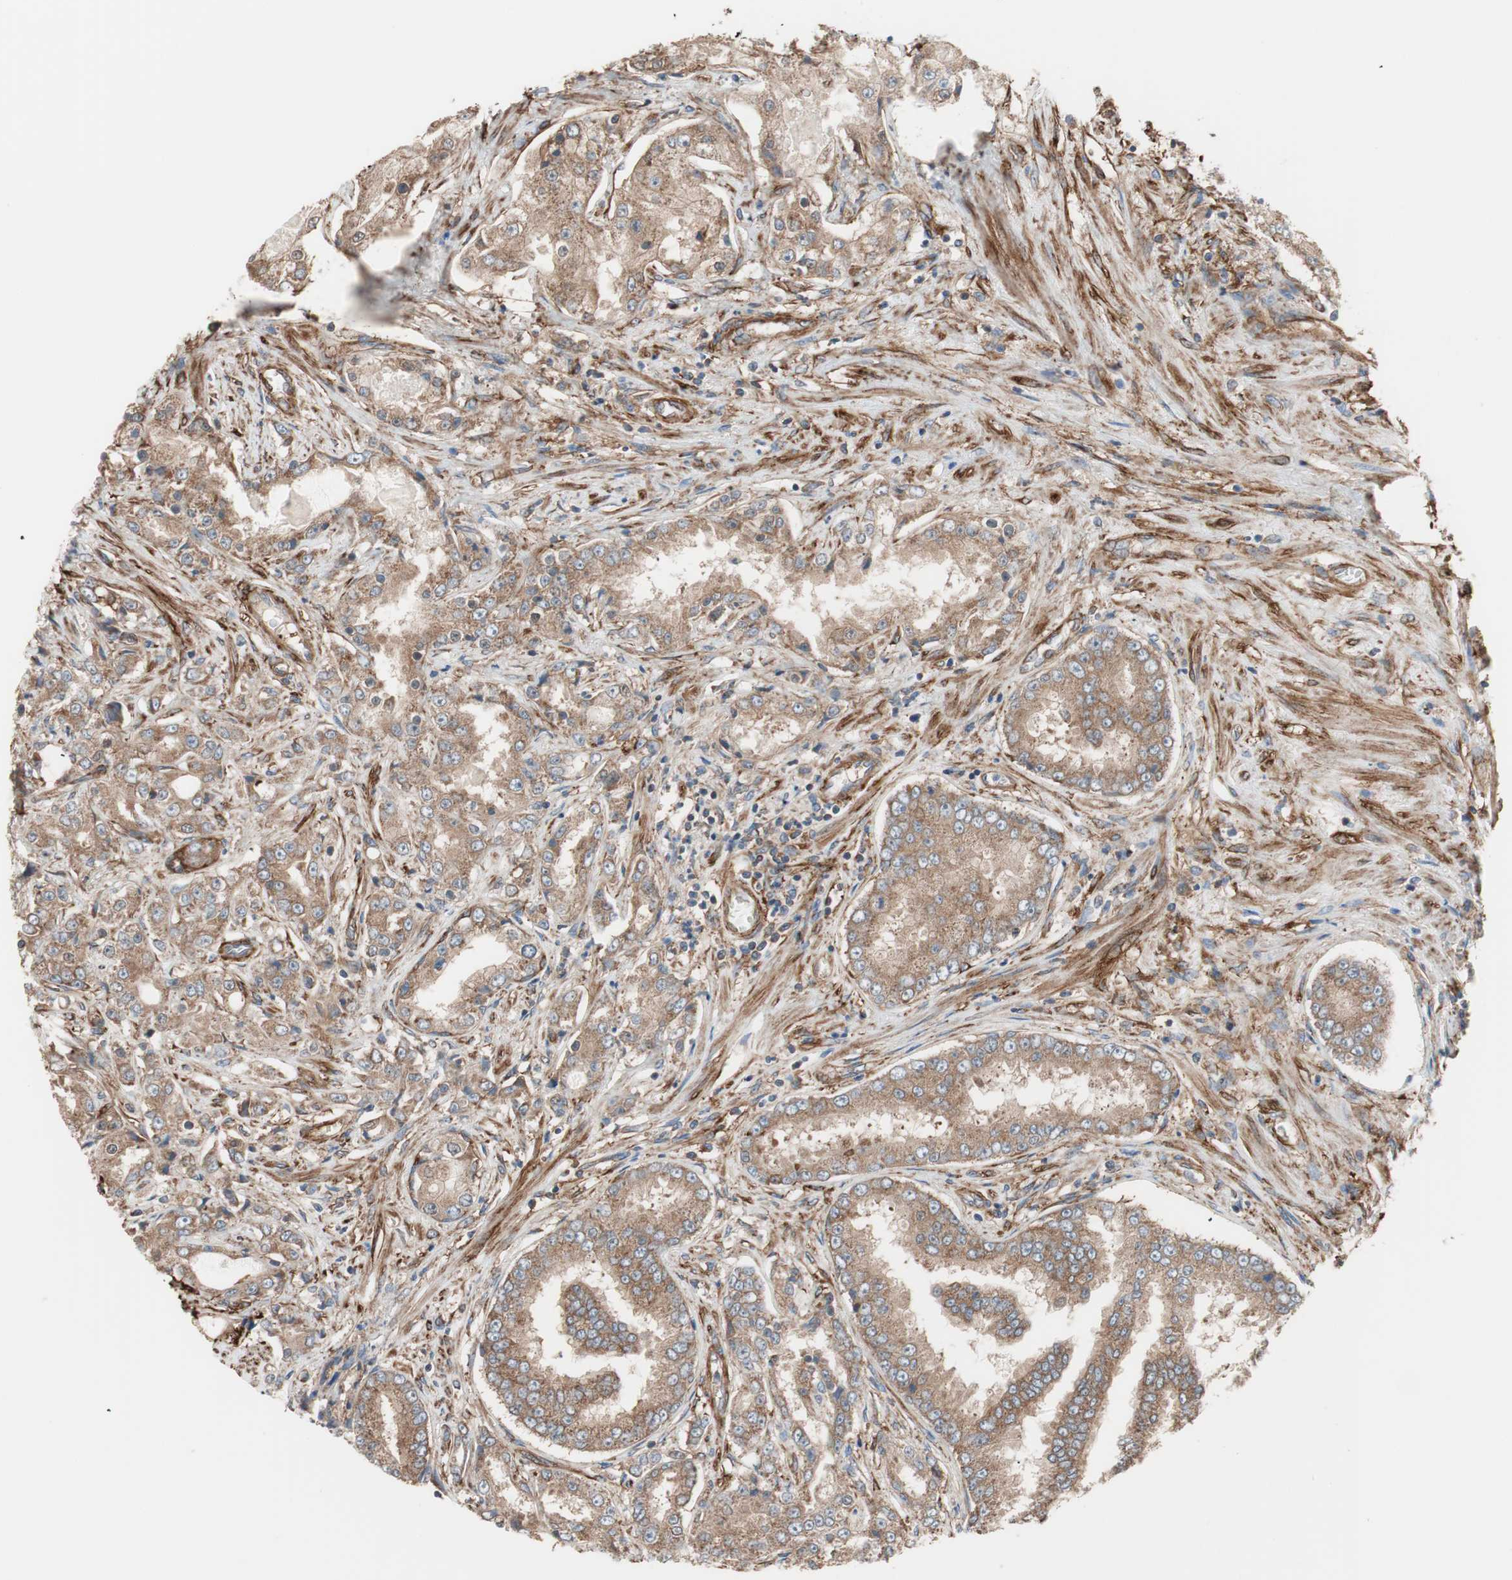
{"staining": {"intensity": "moderate", "quantity": ">75%", "location": "cytoplasmic/membranous"}, "tissue": "prostate cancer", "cell_type": "Tumor cells", "image_type": "cancer", "snomed": [{"axis": "morphology", "description": "Adenocarcinoma, High grade"}, {"axis": "topography", "description": "Prostate"}], "caption": "Immunohistochemistry (DAB) staining of adenocarcinoma (high-grade) (prostate) shows moderate cytoplasmic/membranous protein expression in approximately >75% of tumor cells. (brown staining indicates protein expression, while blue staining denotes nuclei).", "gene": "GPSM2", "patient": {"sex": "male", "age": 73}}